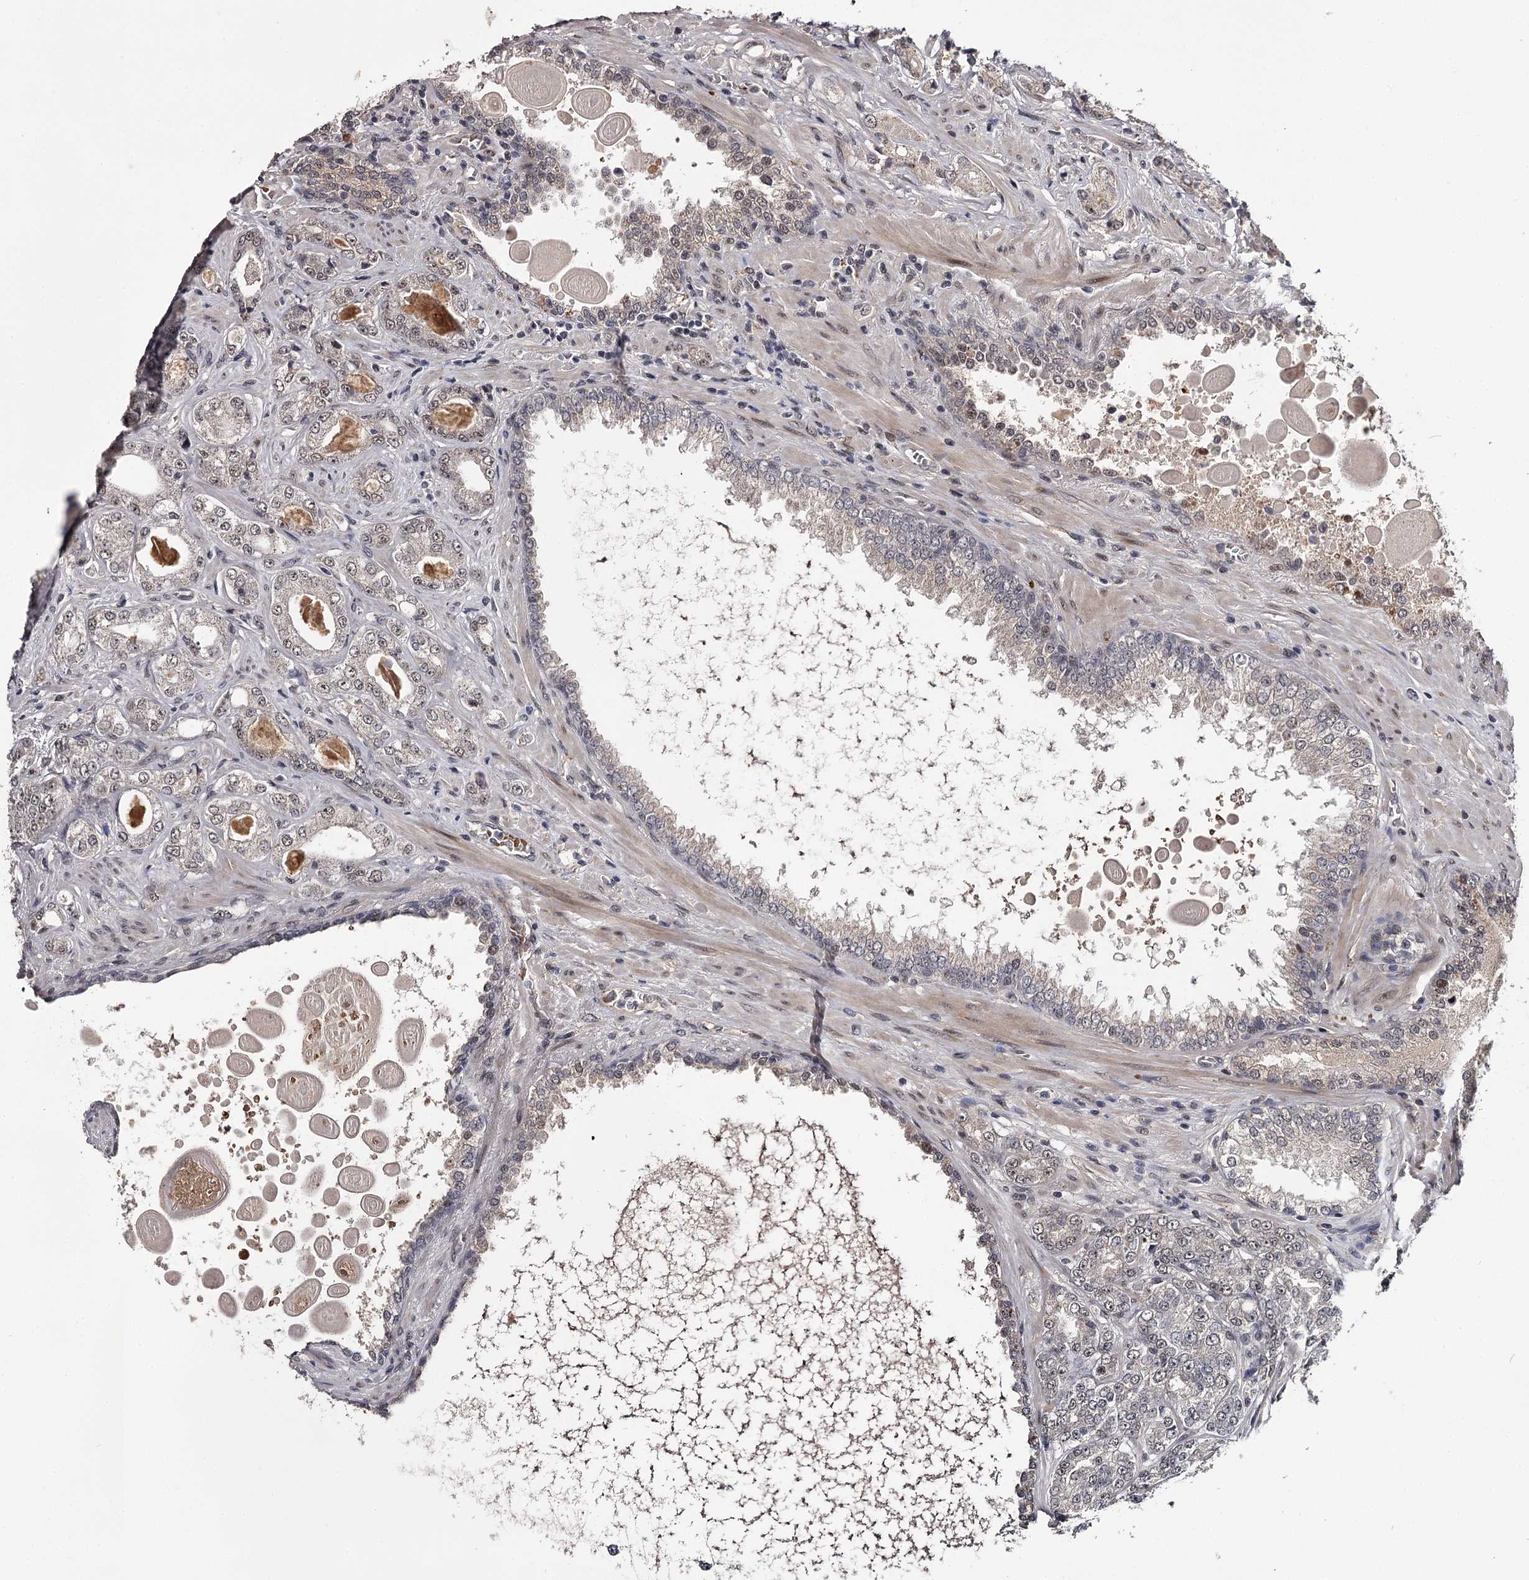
{"staining": {"intensity": "negative", "quantity": "none", "location": "none"}, "tissue": "prostate cancer", "cell_type": "Tumor cells", "image_type": "cancer", "snomed": [{"axis": "morphology", "description": "Normal tissue, NOS"}, {"axis": "morphology", "description": "Adenocarcinoma, High grade"}, {"axis": "topography", "description": "Prostate"}], "caption": "Immunohistochemical staining of human prostate cancer exhibits no significant expression in tumor cells.", "gene": "RNF44", "patient": {"sex": "male", "age": 83}}